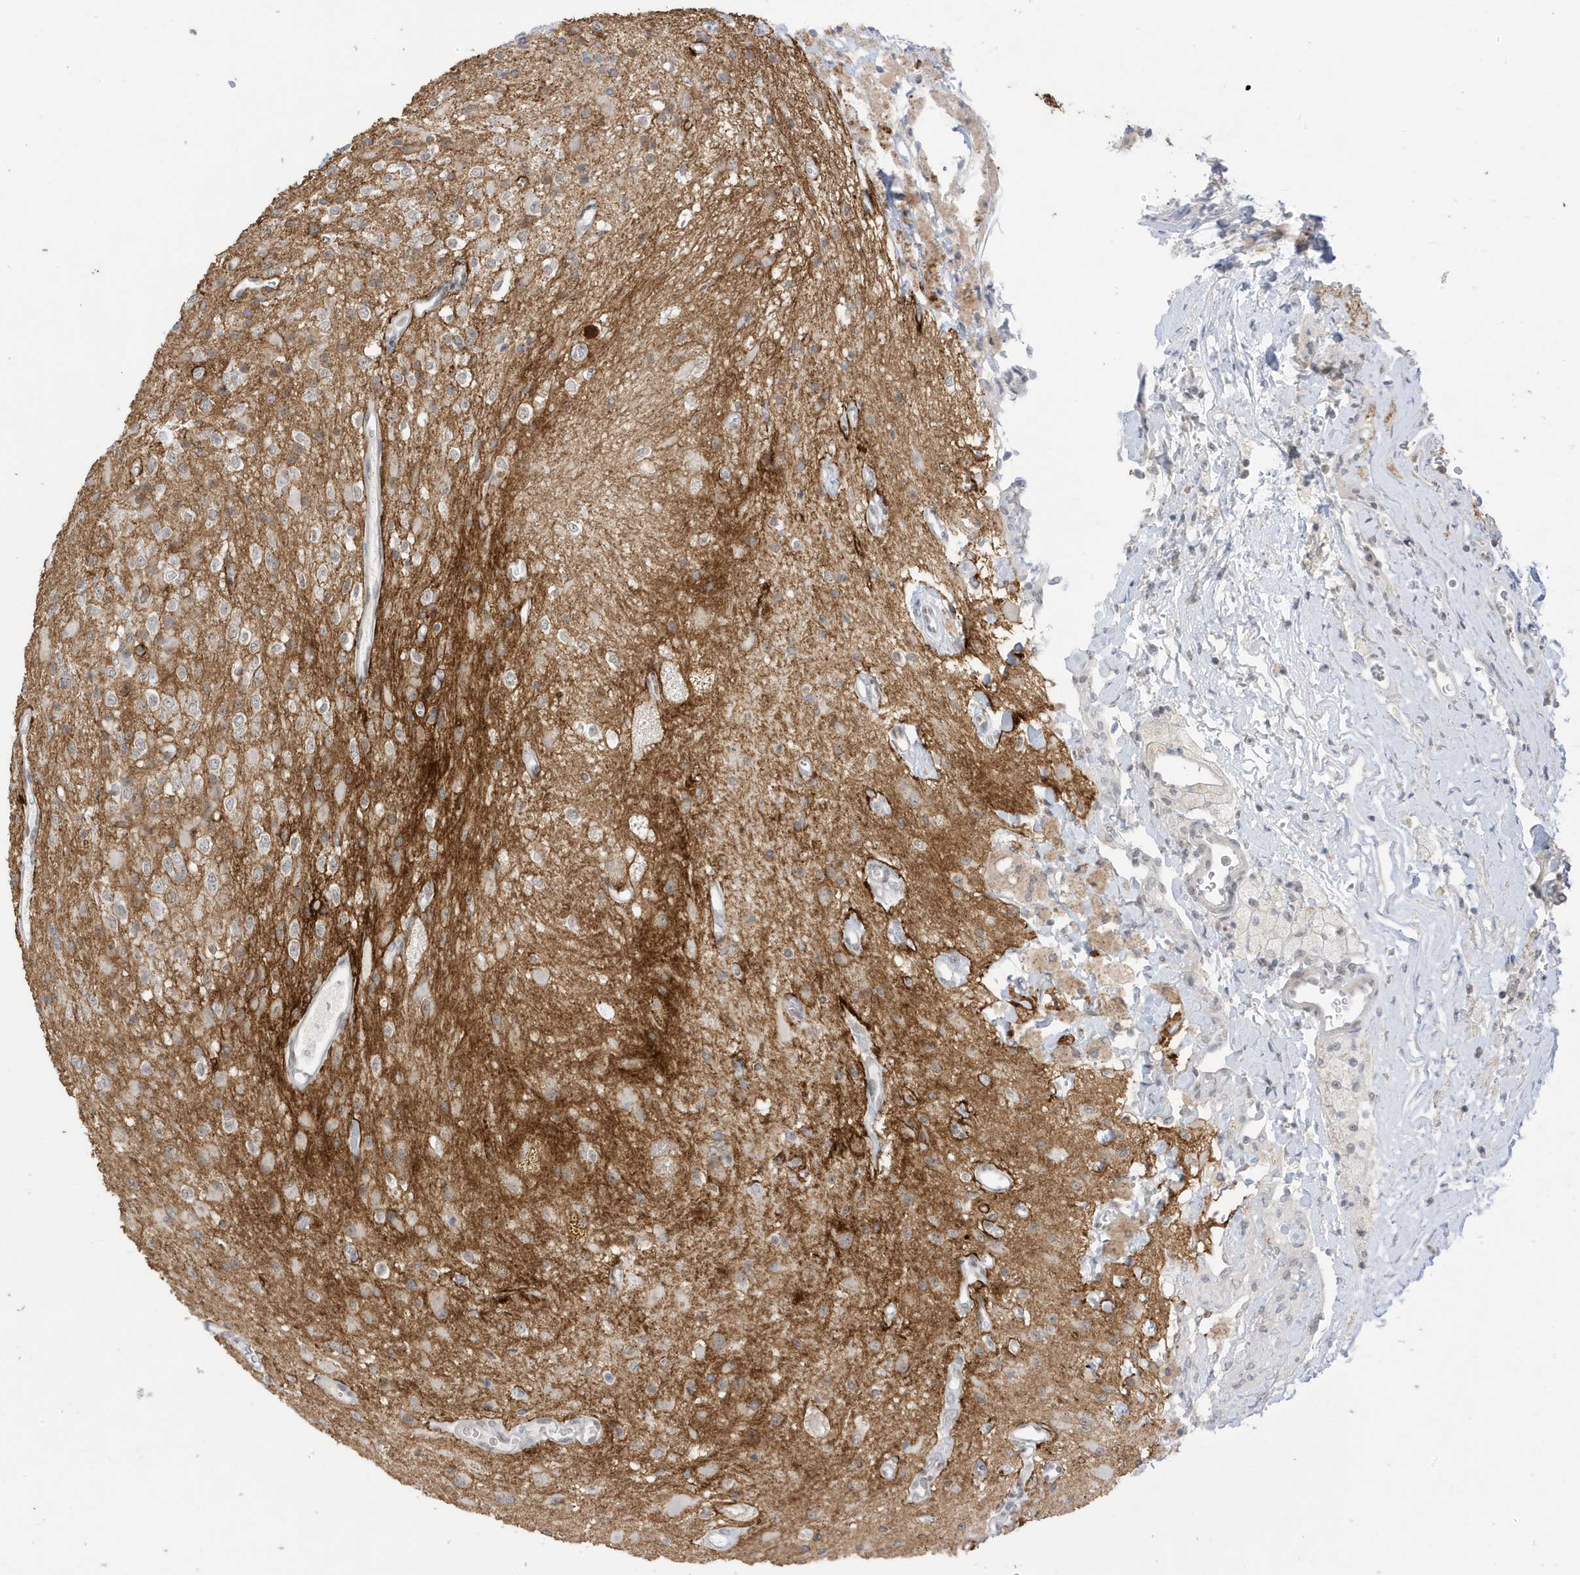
{"staining": {"intensity": "negative", "quantity": "none", "location": "none"}, "tissue": "glioma", "cell_type": "Tumor cells", "image_type": "cancer", "snomed": [{"axis": "morphology", "description": "Glioma, malignant, High grade"}, {"axis": "topography", "description": "Brain"}], "caption": "Tumor cells are negative for protein expression in human glioma.", "gene": "MSL3", "patient": {"sex": "male", "age": 34}}